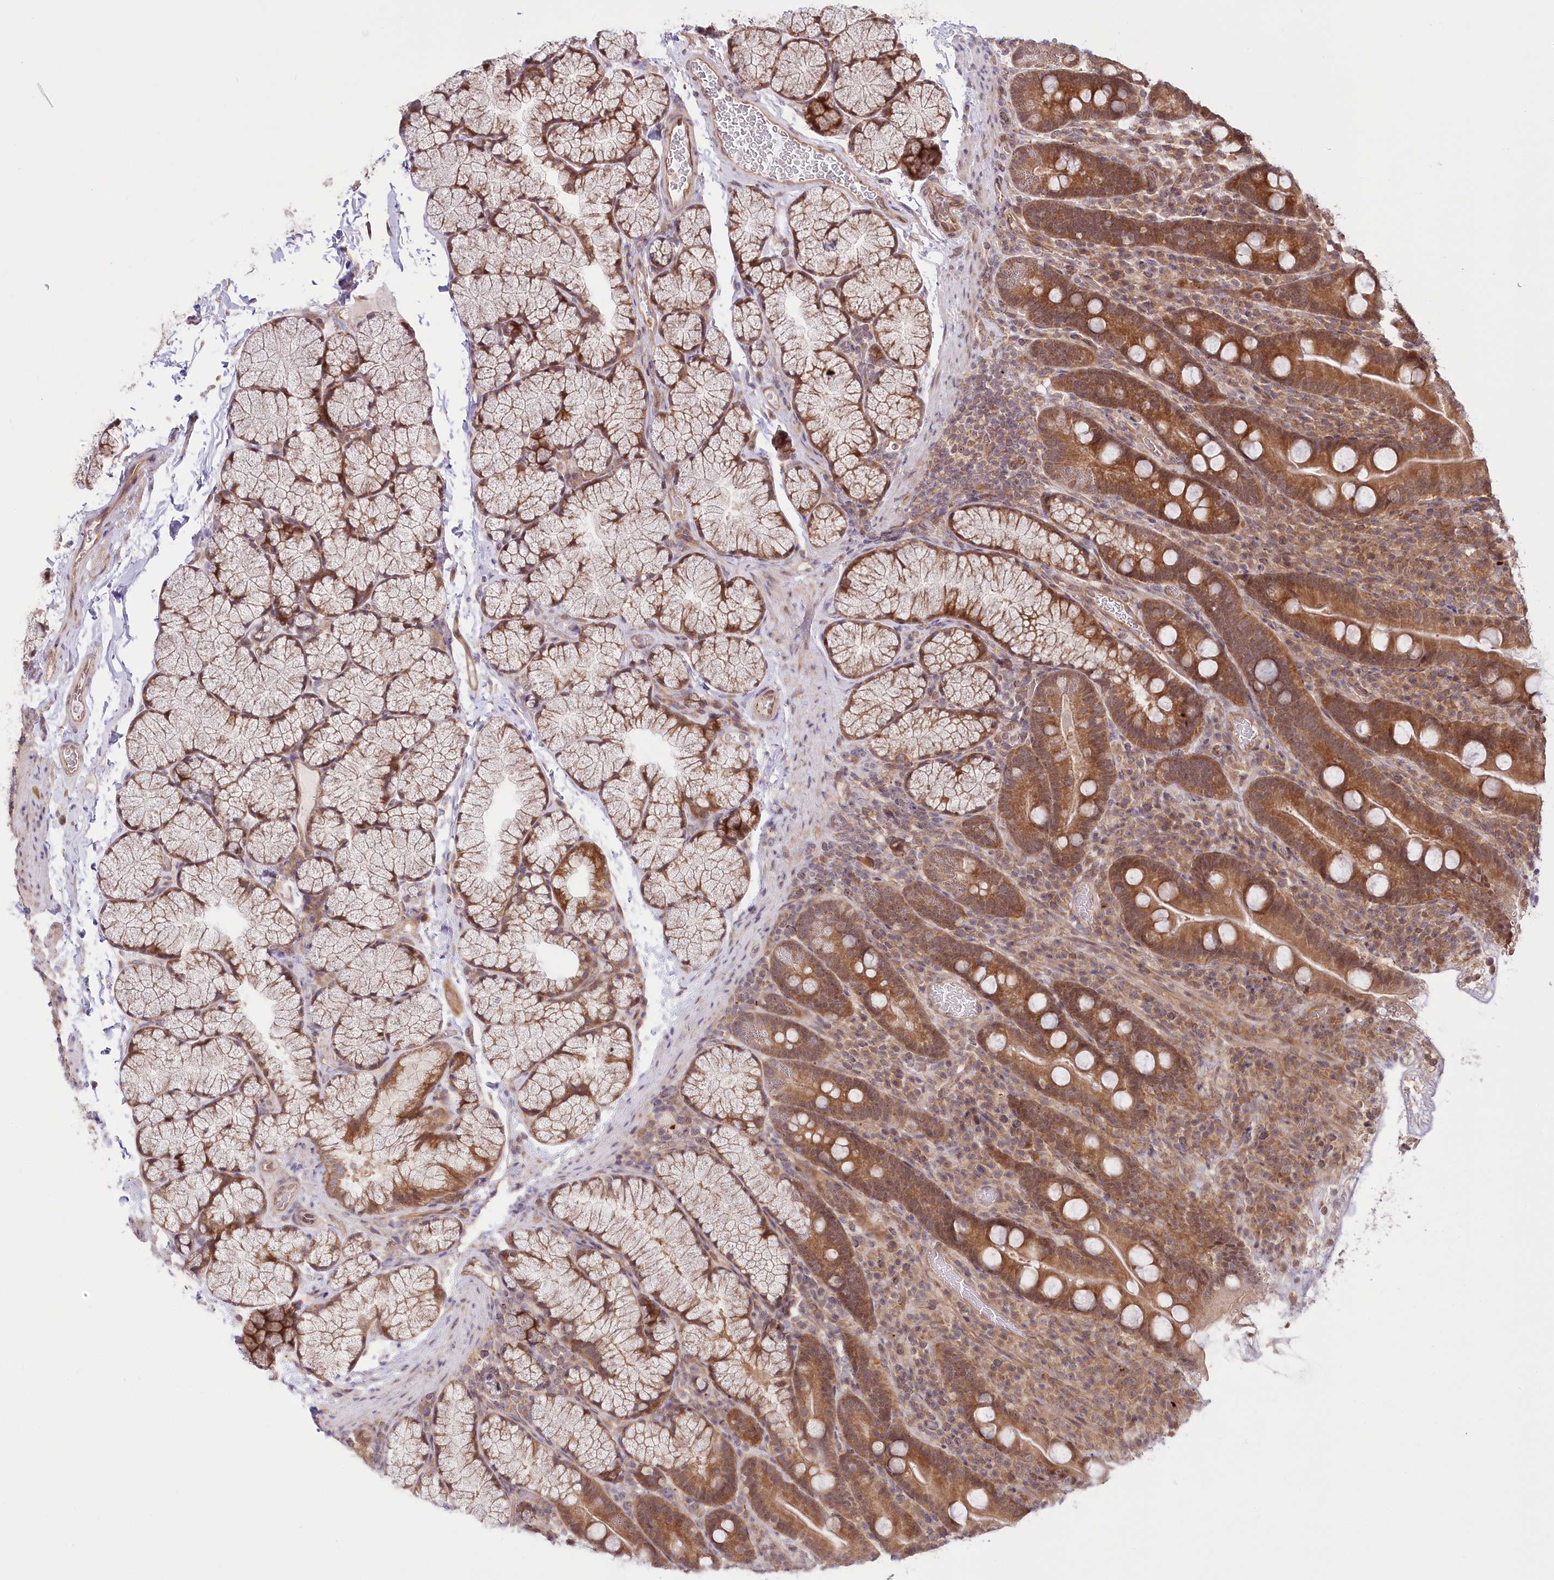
{"staining": {"intensity": "moderate", "quantity": ">75%", "location": "cytoplasmic/membranous,nuclear"}, "tissue": "duodenum", "cell_type": "Glandular cells", "image_type": "normal", "snomed": [{"axis": "morphology", "description": "Normal tissue, NOS"}, {"axis": "topography", "description": "Duodenum"}], "caption": "The immunohistochemical stain shows moderate cytoplasmic/membranous,nuclear staining in glandular cells of benign duodenum.", "gene": "CEP70", "patient": {"sex": "male", "age": 35}}